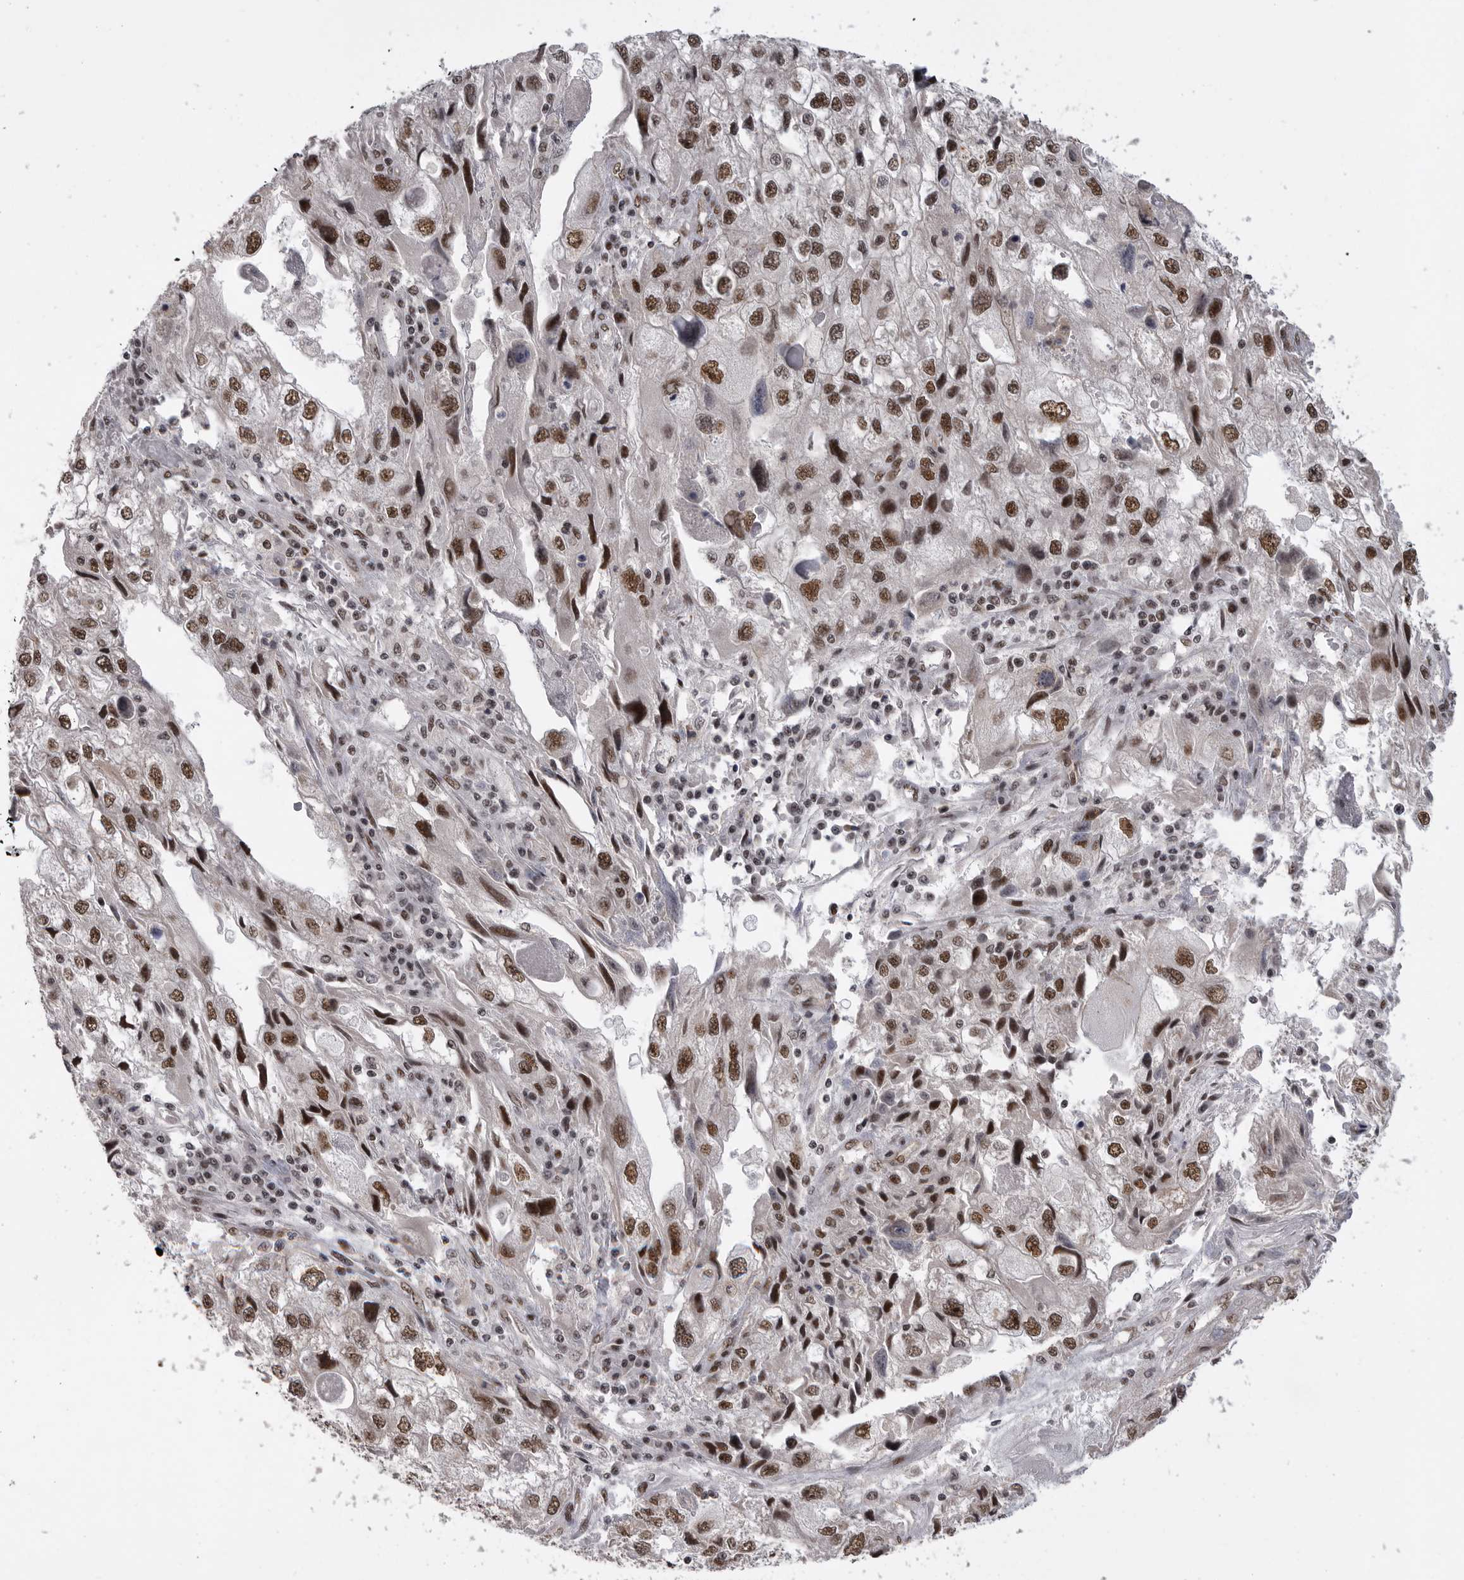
{"staining": {"intensity": "strong", "quantity": ">75%", "location": "nuclear"}, "tissue": "endometrial cancer", "cell_type": "Tumor cells", "image_type": "cancer", "snomed": [{"axis": "morphology", "description": "Adenocarcinoma, NOS"}, {"axis": "topography", "description": "Endometrium"}], "caption": "Protein staining by IHC reveals strong nuclear positivity in about >75% of tumor cells in endometrial adenocarcinoma.", "gene": "PPP1R8", "patient": {"sex": "female", "age": 49}}